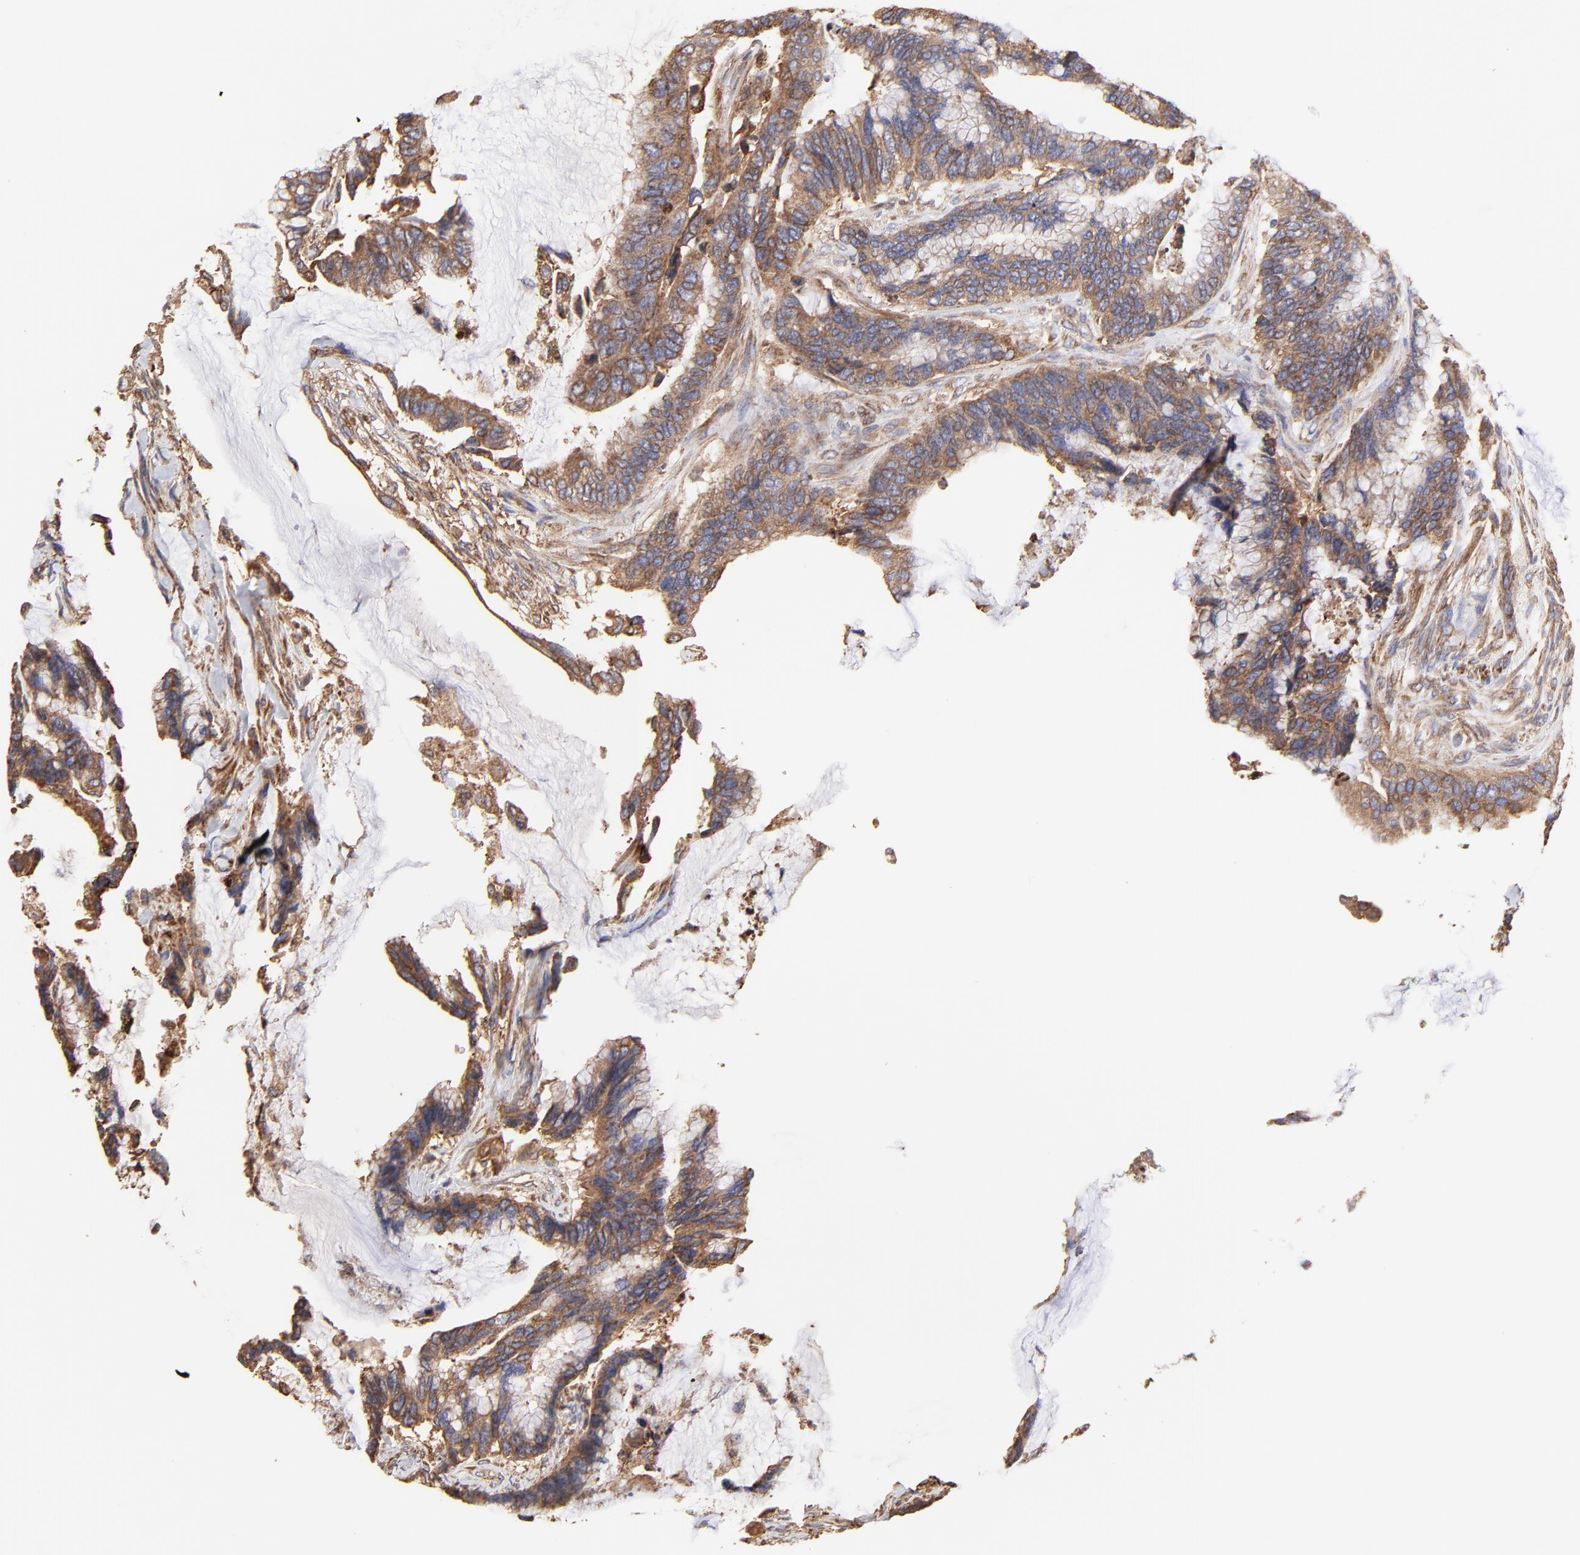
{"staining": {"intensity": "moderate", "quantity": ">75%", "location": "cytoplasmic/membranous"}, "tissue": "colorectal cancer", "cell_type": "Tumor cells", "image_type": "cancer", "snomed": [{"axis": "morphology", "description": "Adenocarcinoma, NOS"}, {"axis": "topography", "description": "Rectum"}], "caption": "Tumor cells demonstrate moderate cytoplasmic/membranous staining in about >75% of cells in colorectal cancer (adenocarcinoma).", "gene": "PFKM", "patient": {"sex": "female", "age": 59}}